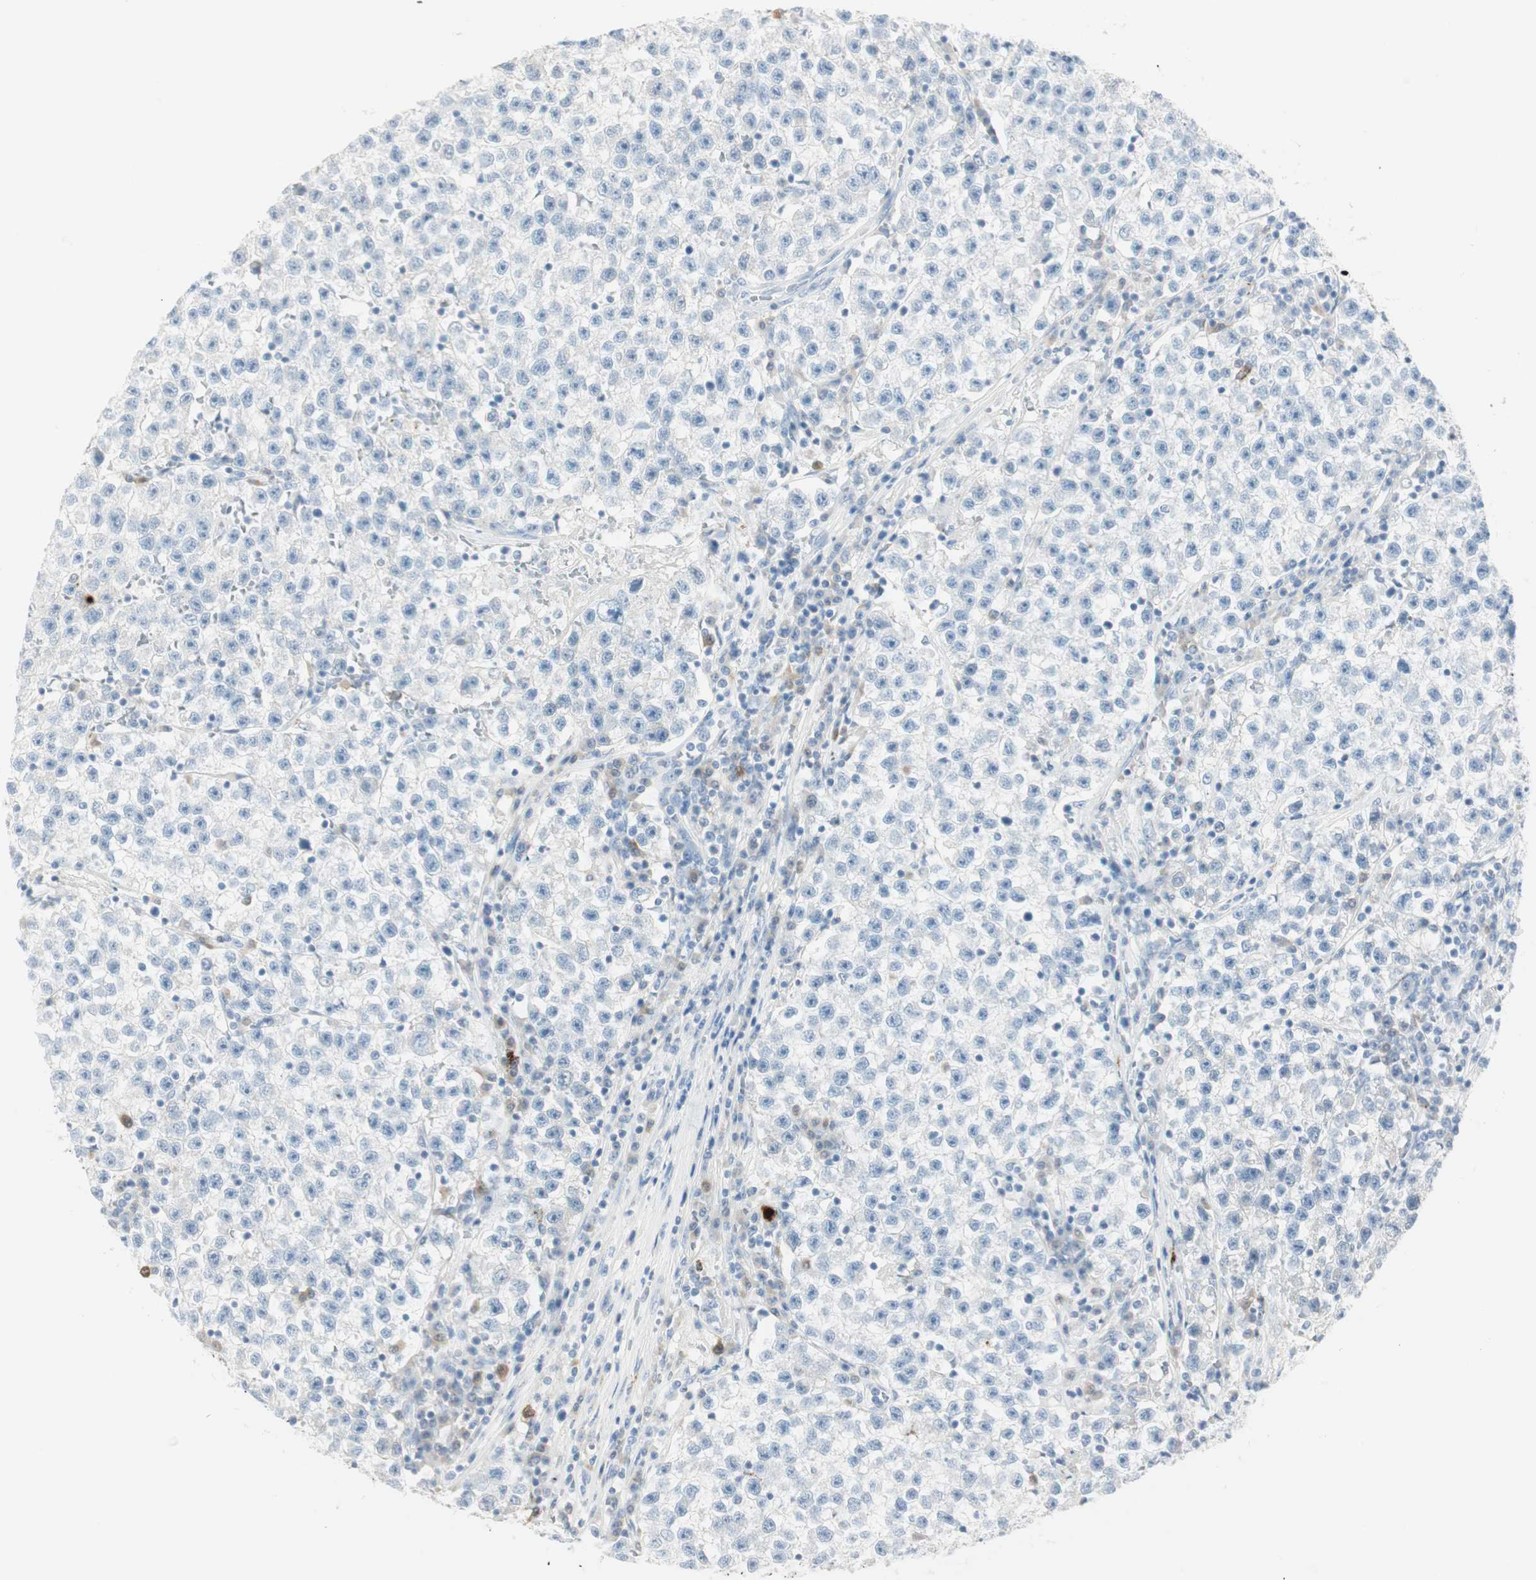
{"staining": {"intensity": "negative", "quantity": "none", "location": "none"}, "tissue": "testis cancer", "cell_type": "Tumor cells", "image_type": "cancer", "snomed": [{"axis": "morphology", "description": "Seminoma, NOS"}, {"axis": "topography", "description": "Testis"}], "caption": "Human seminoma (testis) stained for a protein using IHC demonstrates no positivity in tumor cells.", "gene": "PRTN3", "patient": {"sex": "male", "age": 22}}